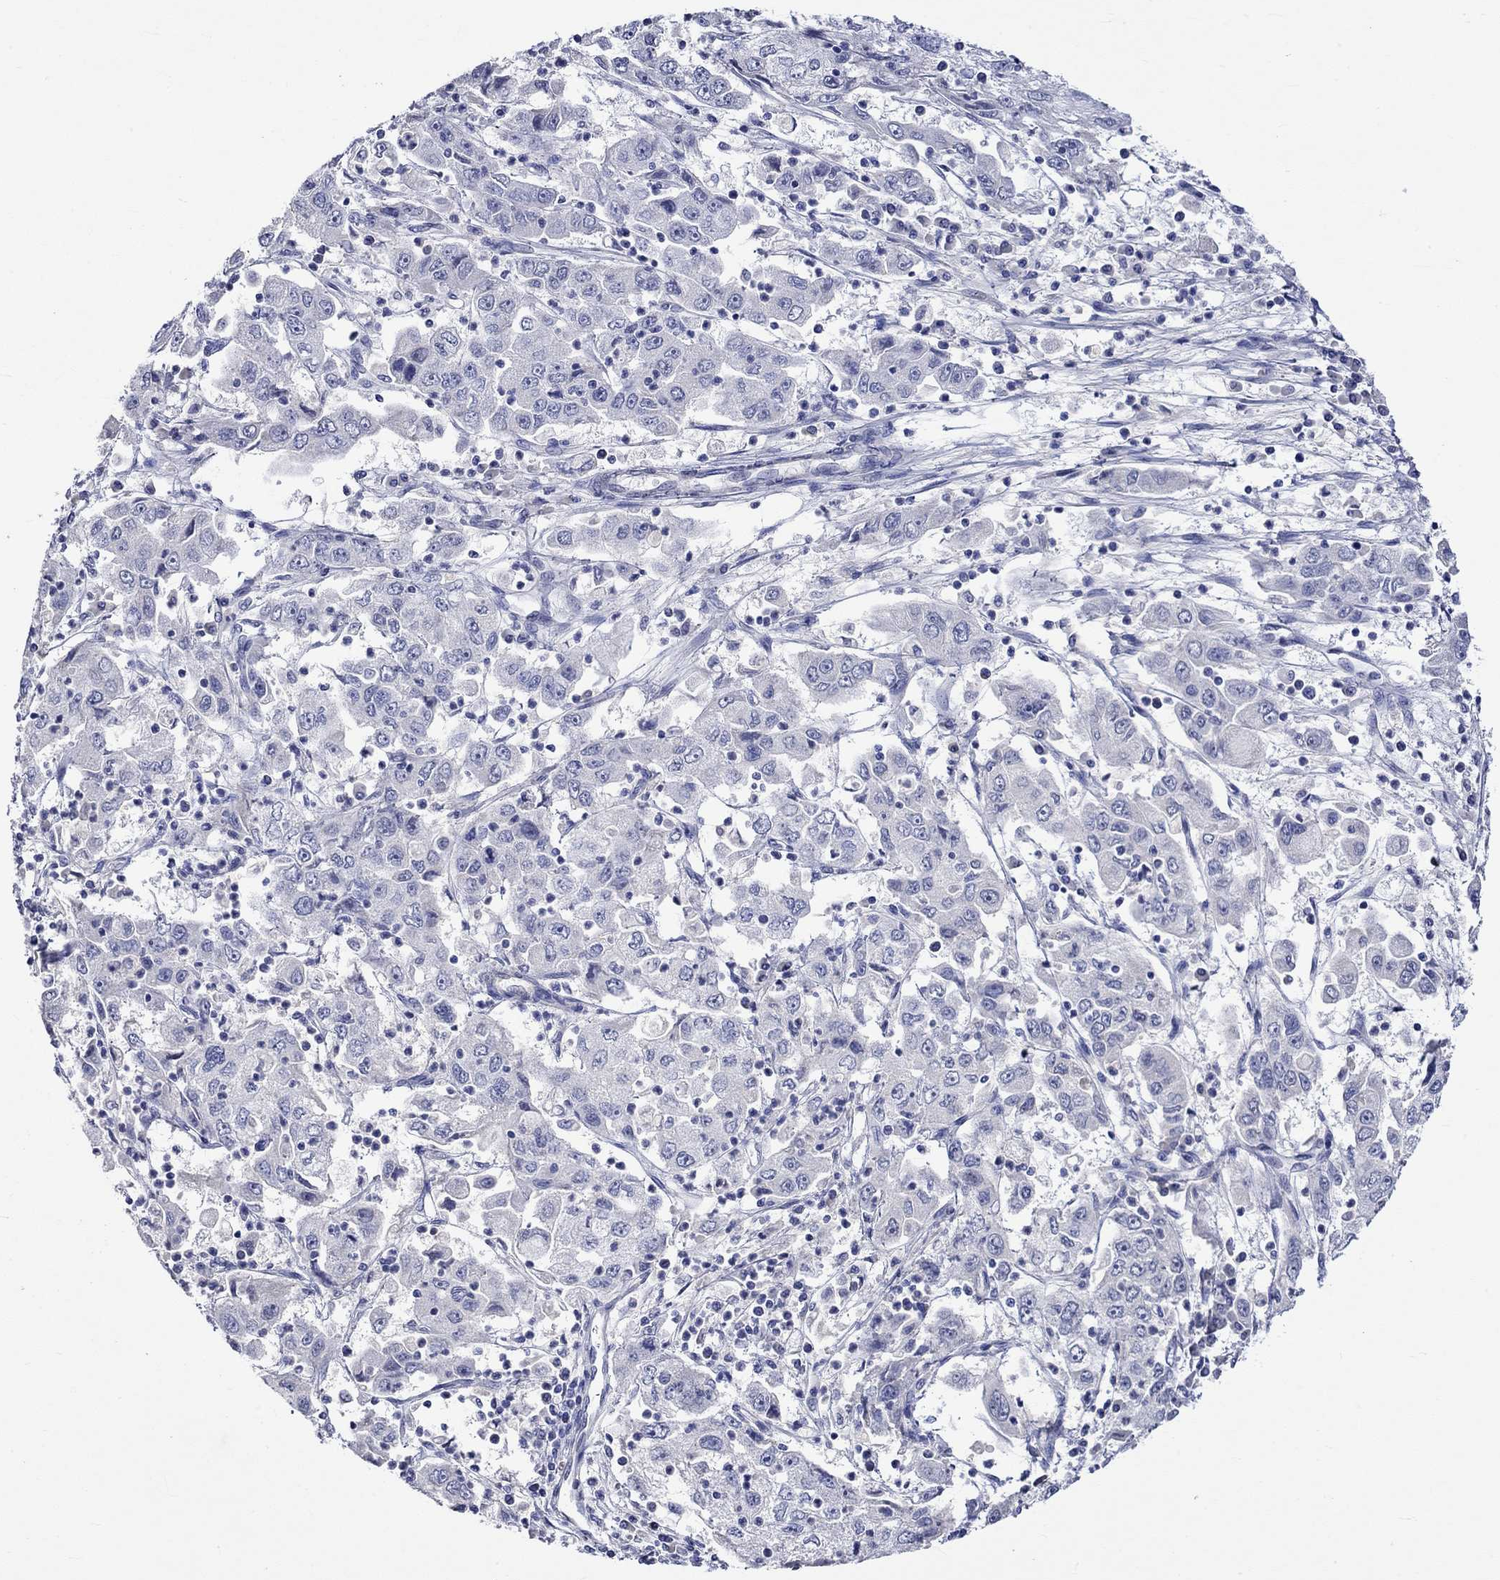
{"staining": {"intensity": "negative", "quantity": "none", "location": "none"}, "tissue": "cervical cancer", "cell_type": "Tumor cells", "image_type": "cancer", "snomed": [{"axis": "morphology", "description": "Squamous cell carcinoma, NOS"}, {"axis": "topography", "description": "Cervix"}], "caption": "This is a image of immunohistochemistry staining of cervical squamous cell carcinoma, which shows no expression in tumor cells. The staining is performed using DAB brown chromogen with nuclei counter-stained in using hematoxylin.", "gene": "CRYAB", "patient": {"sex": "female", "age": 36}}